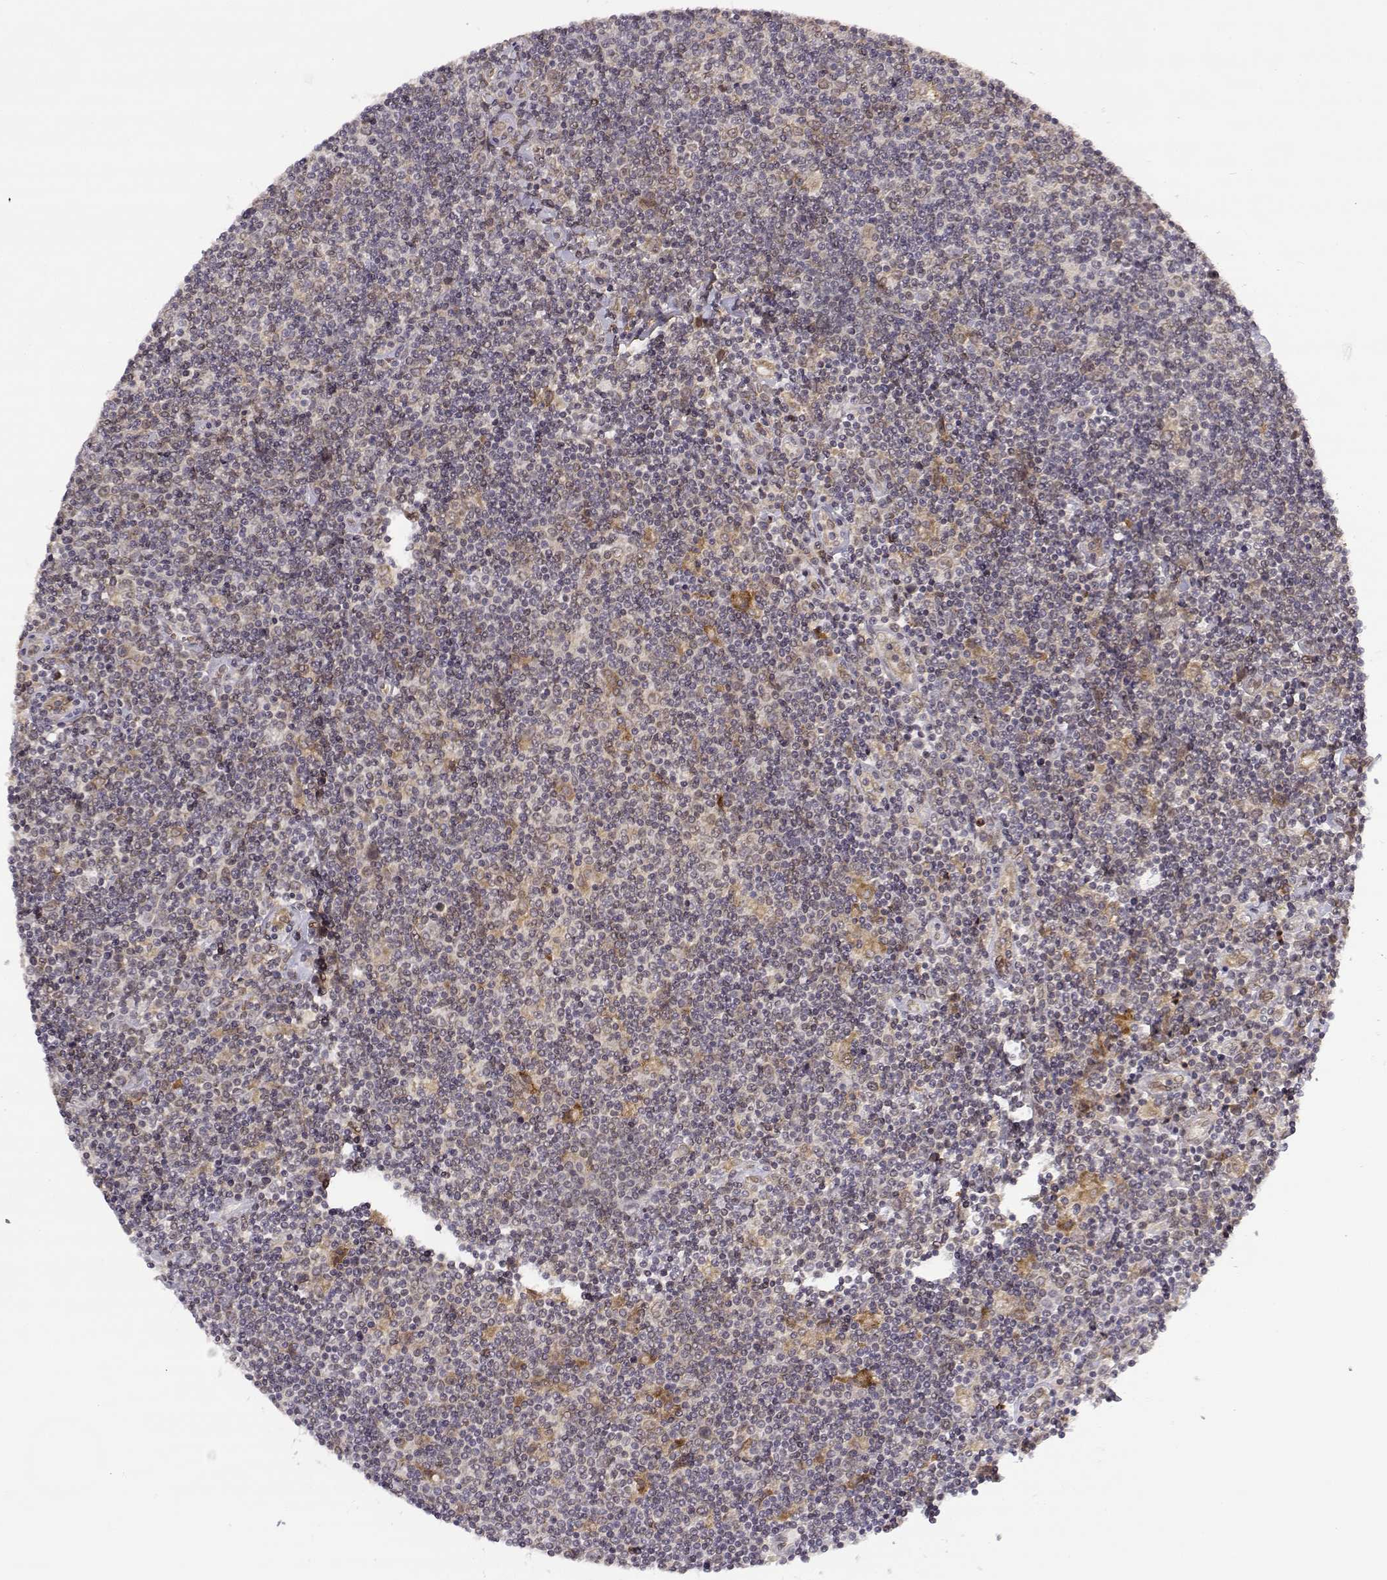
{"staining": {"intensity": "weak", "quantity": ">75%", "location": "cytoplasmic/membranous"}, "tissue": "lymphoma", "cell_type": "Tumor cells", "image_type": "cancer", "snomed": [{"axis": "morphology", "description": "Hodgkin's disease, NOS"}, {"axis": "topography", "description": "Lymph node"}], "caption": "About >75% of tumor cells in Hodgkin's disease show weak cytoplasmic/membranous protein staining as visualized by brown immunohistochemical staining.", "gene": "ERGIC2", "patient": {"sex": "male", "age": 40}}